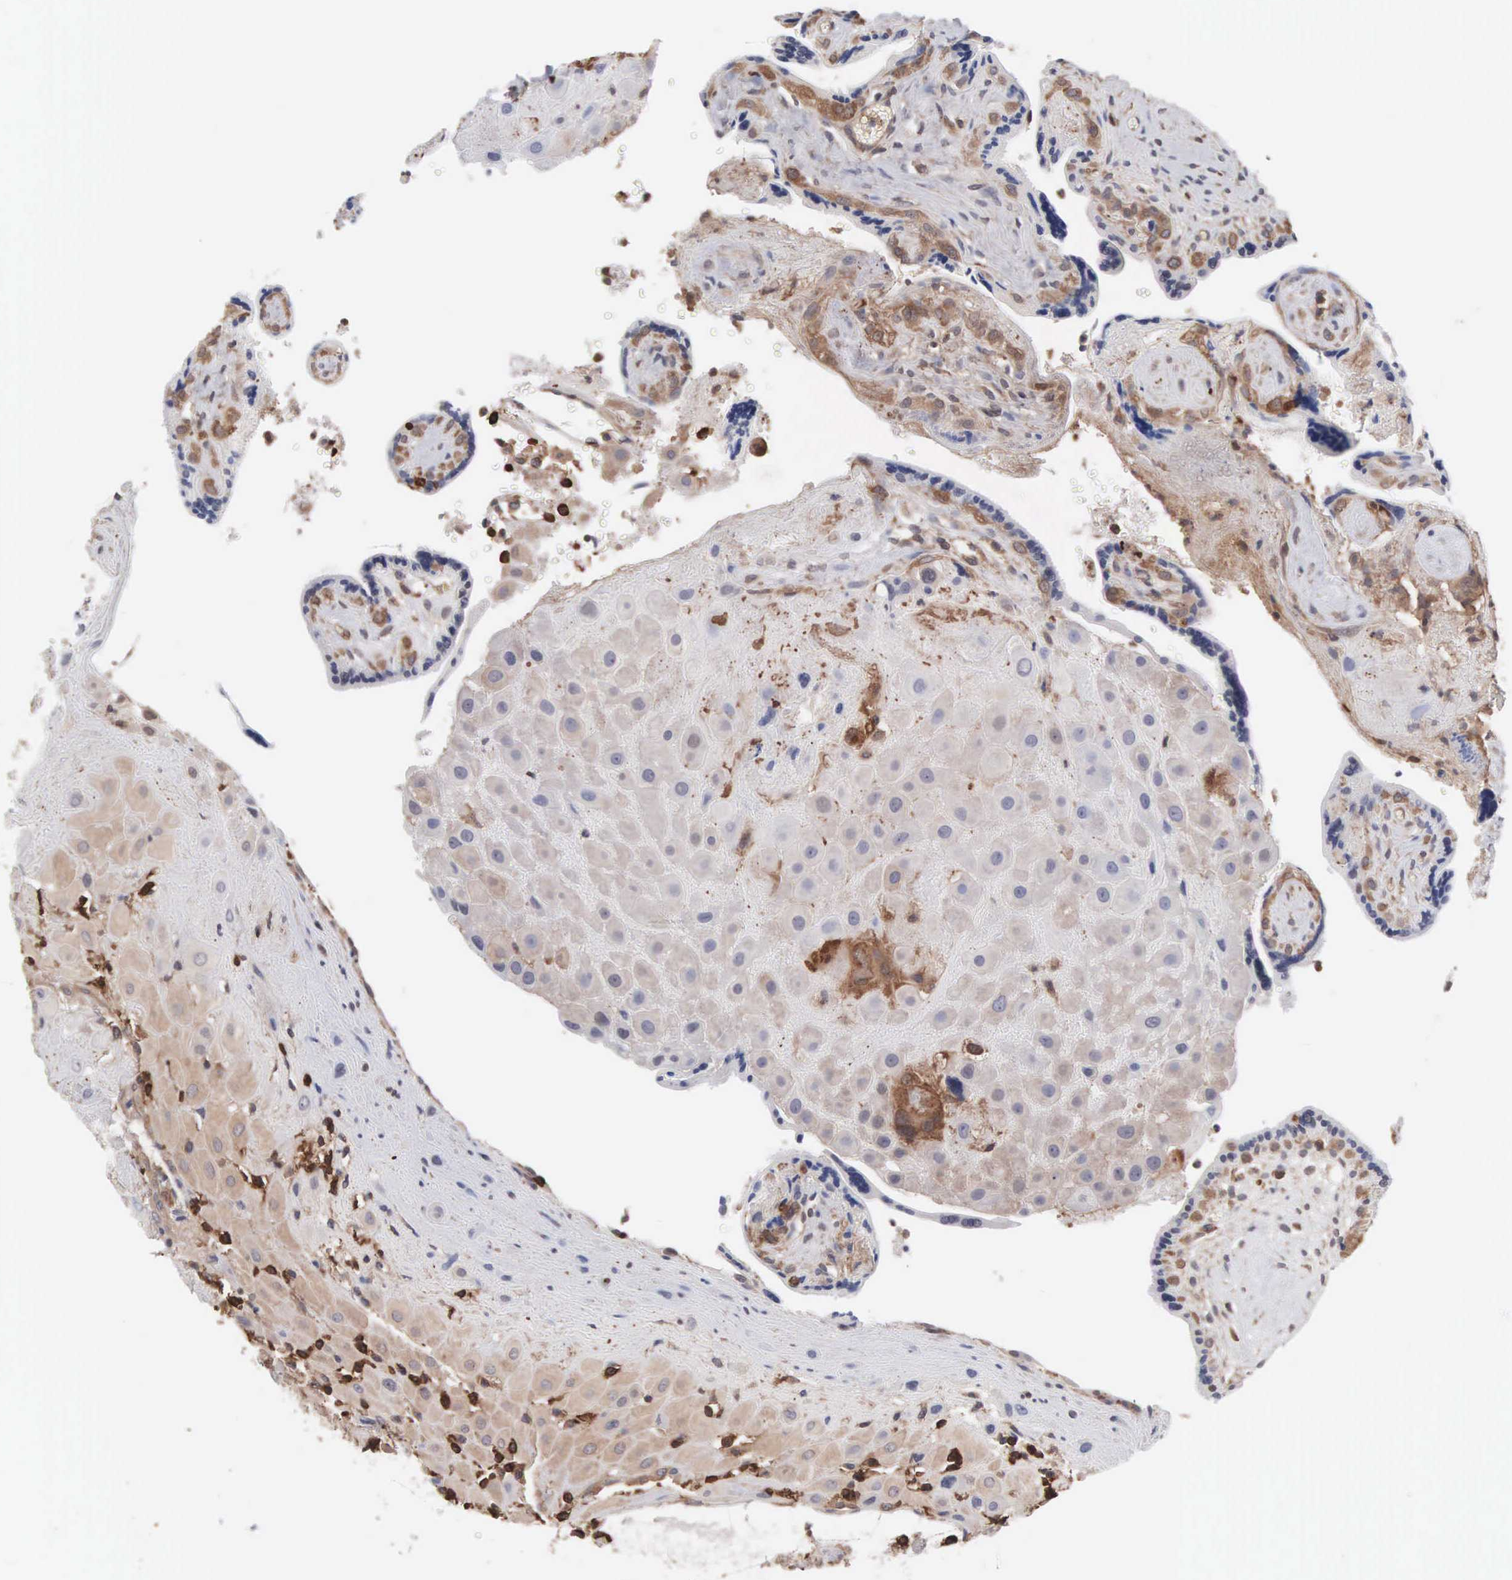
{"staining": {"intensity": "weak", "quantity": ">75%", "location": "cytoplasmic/membranous"}, "tissue": "placenta", "cell_type": "Decidual cells", "image_type": "normal", "snomed": [{"axis": "morphology", "description": "Normal tissue, NOS"}, {"axis": "topography", "description": "Placenta"}], "caption": "This is an image of immunohistochemistry staining of unremarkable placenta, which shows weak expression in the cytoplasmic/membranous of decidual cells.", "gene": "MTHFD1", "patient": {"sex": "female", "age": 24}}